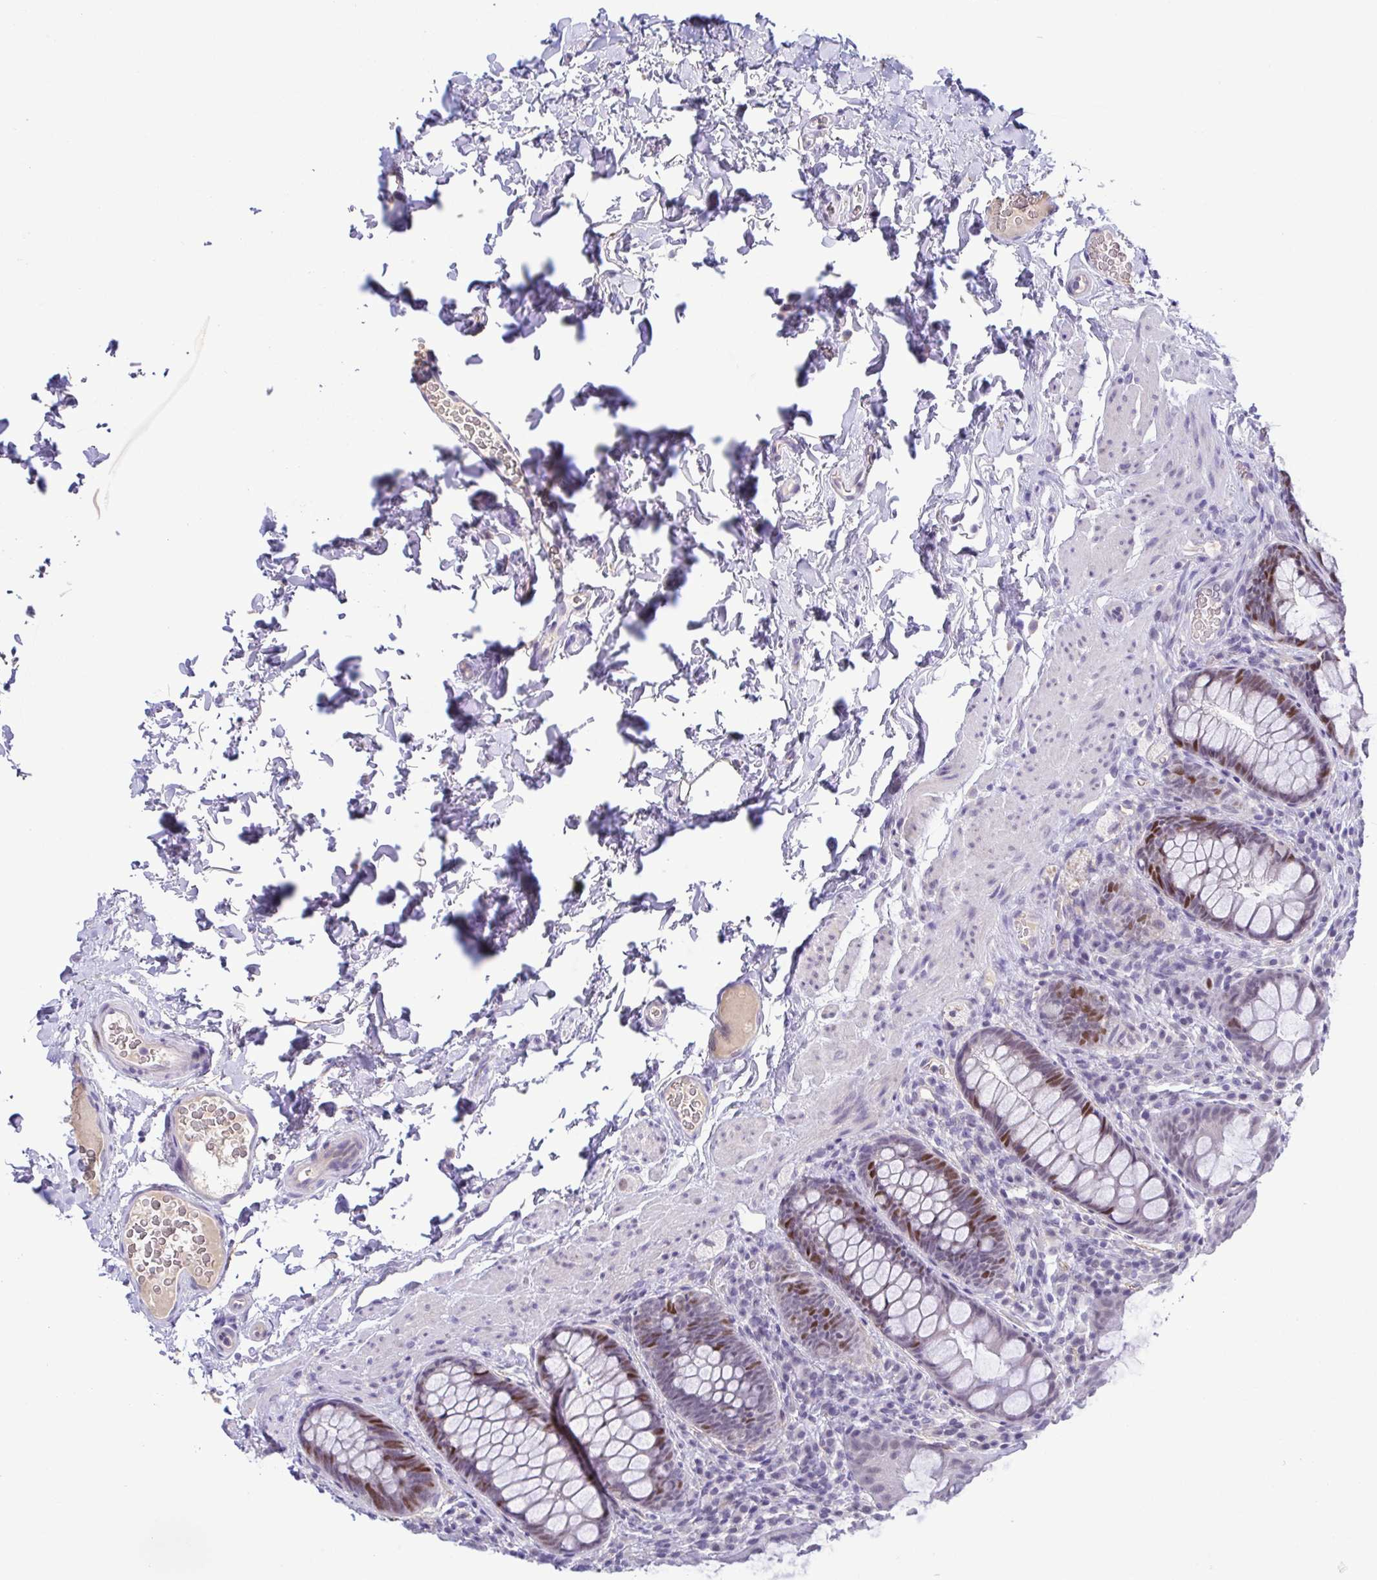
{"staining": {"intensity": "moderate", "quantity": "25%-75%", "location": "nuclear"}, "tissue": "rectum", "cell_type": "Glandular cells", "image_type": "normal", "snomed": [{"axis": "morphology", "description": "Normal tissue, NOS"}, {"axis": "topography", "description": "Rectum"}], "caption": "Immunohistochemical staining of unremarkable human rectum exhibits 25%-75% levels of moderate nuclear protein expression in about 25%-75% of glandular cells. The protein of interest is shown in brown color, while the nuclei are stained blue.", "gene": "TIPIN", "patient": {"sex": "female", "age": 69}}